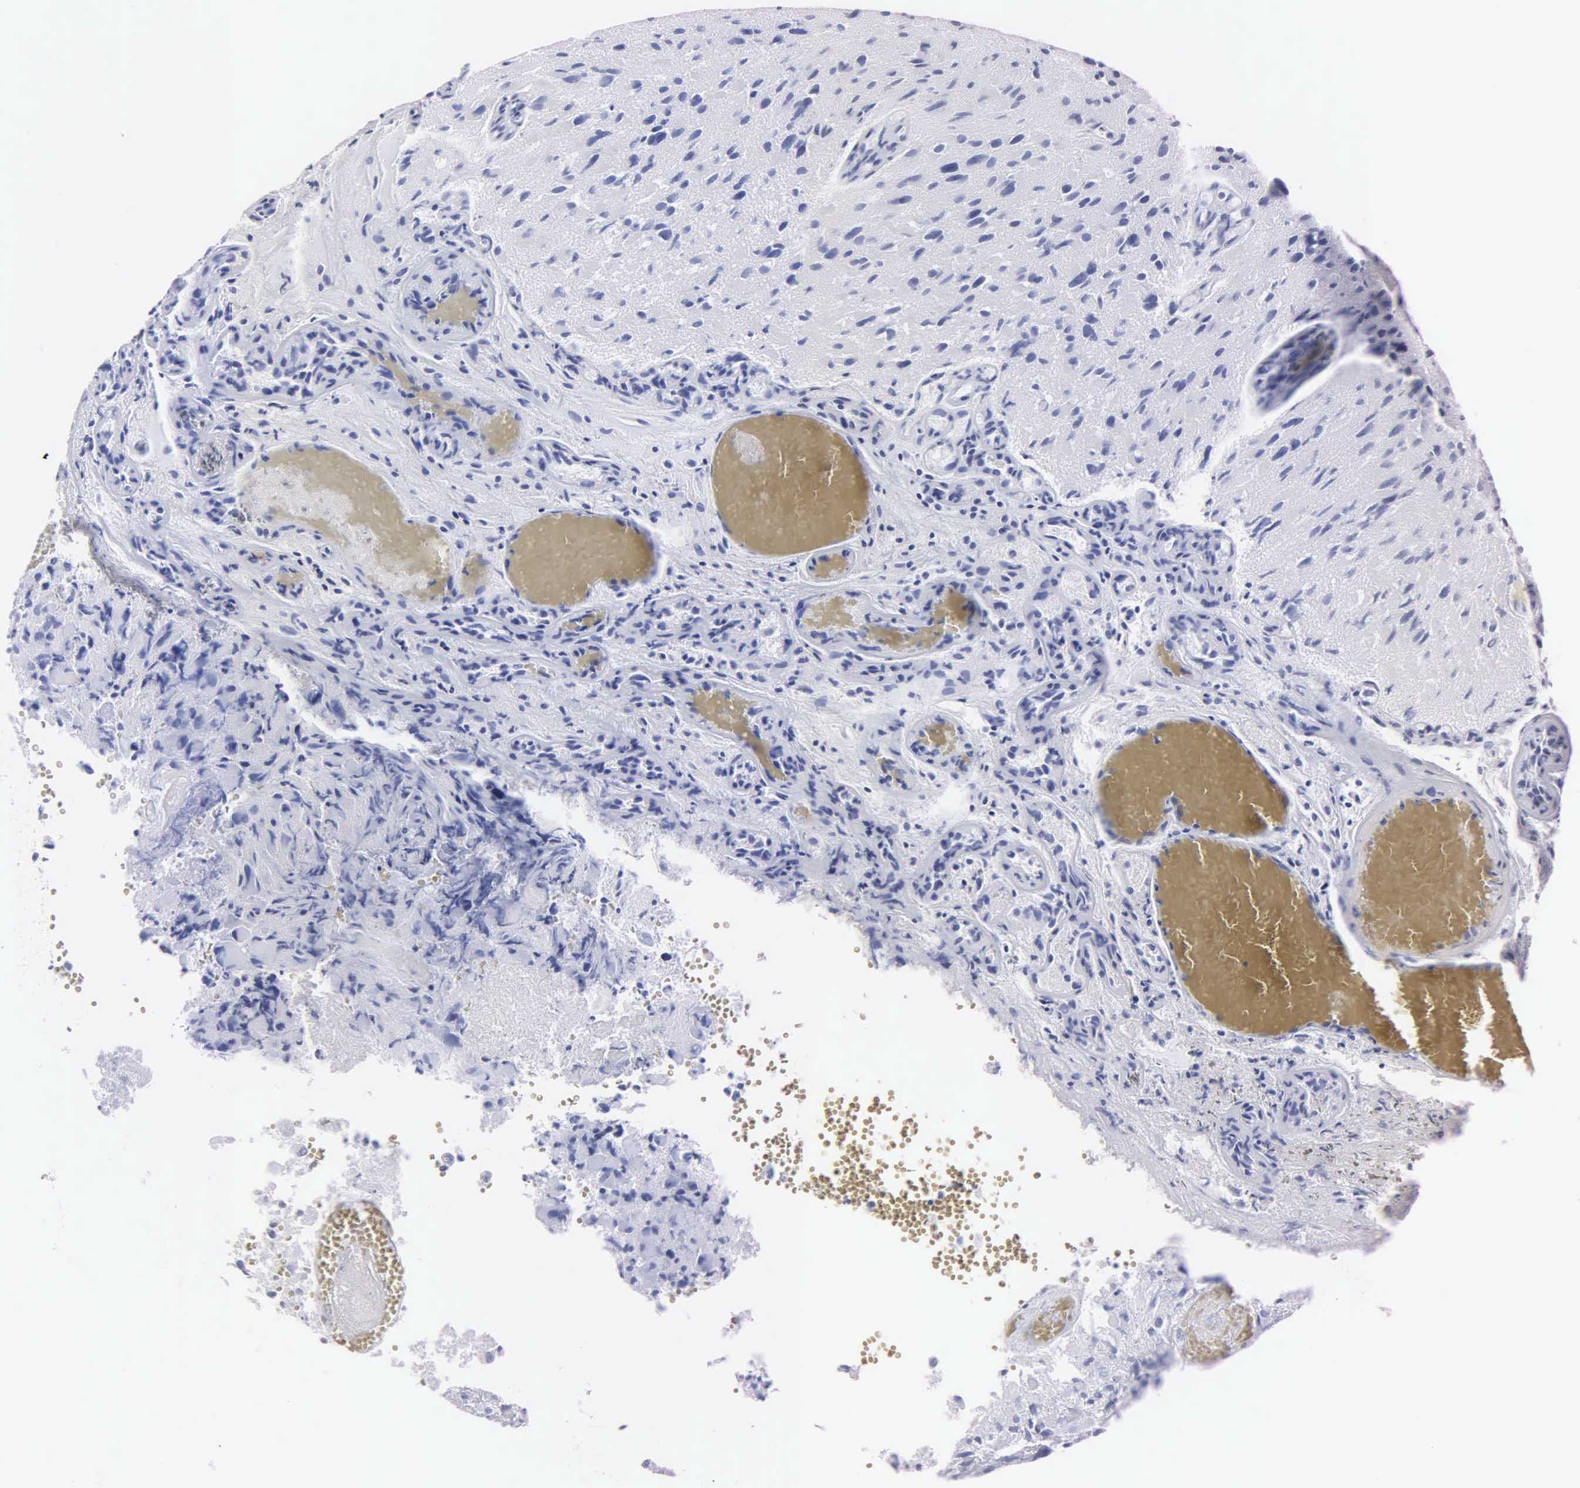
{"staining": {"intensity": "negative", "quantity": "none", "location": "none"}, "tissue": "glioma", "cell_type": "Tumor cells", "image_type": "cancer", "snomed": [{"axis": "morphology", "description": "Glioma, malignant, High grade"}, {"axis": "topography", "description": "Brain"}], "caption": "An image of glioma stained for a protein exhibits no brown staining in tumor cells.", "gene": "MB", "patient": {"sex": "male", "age": 69}}